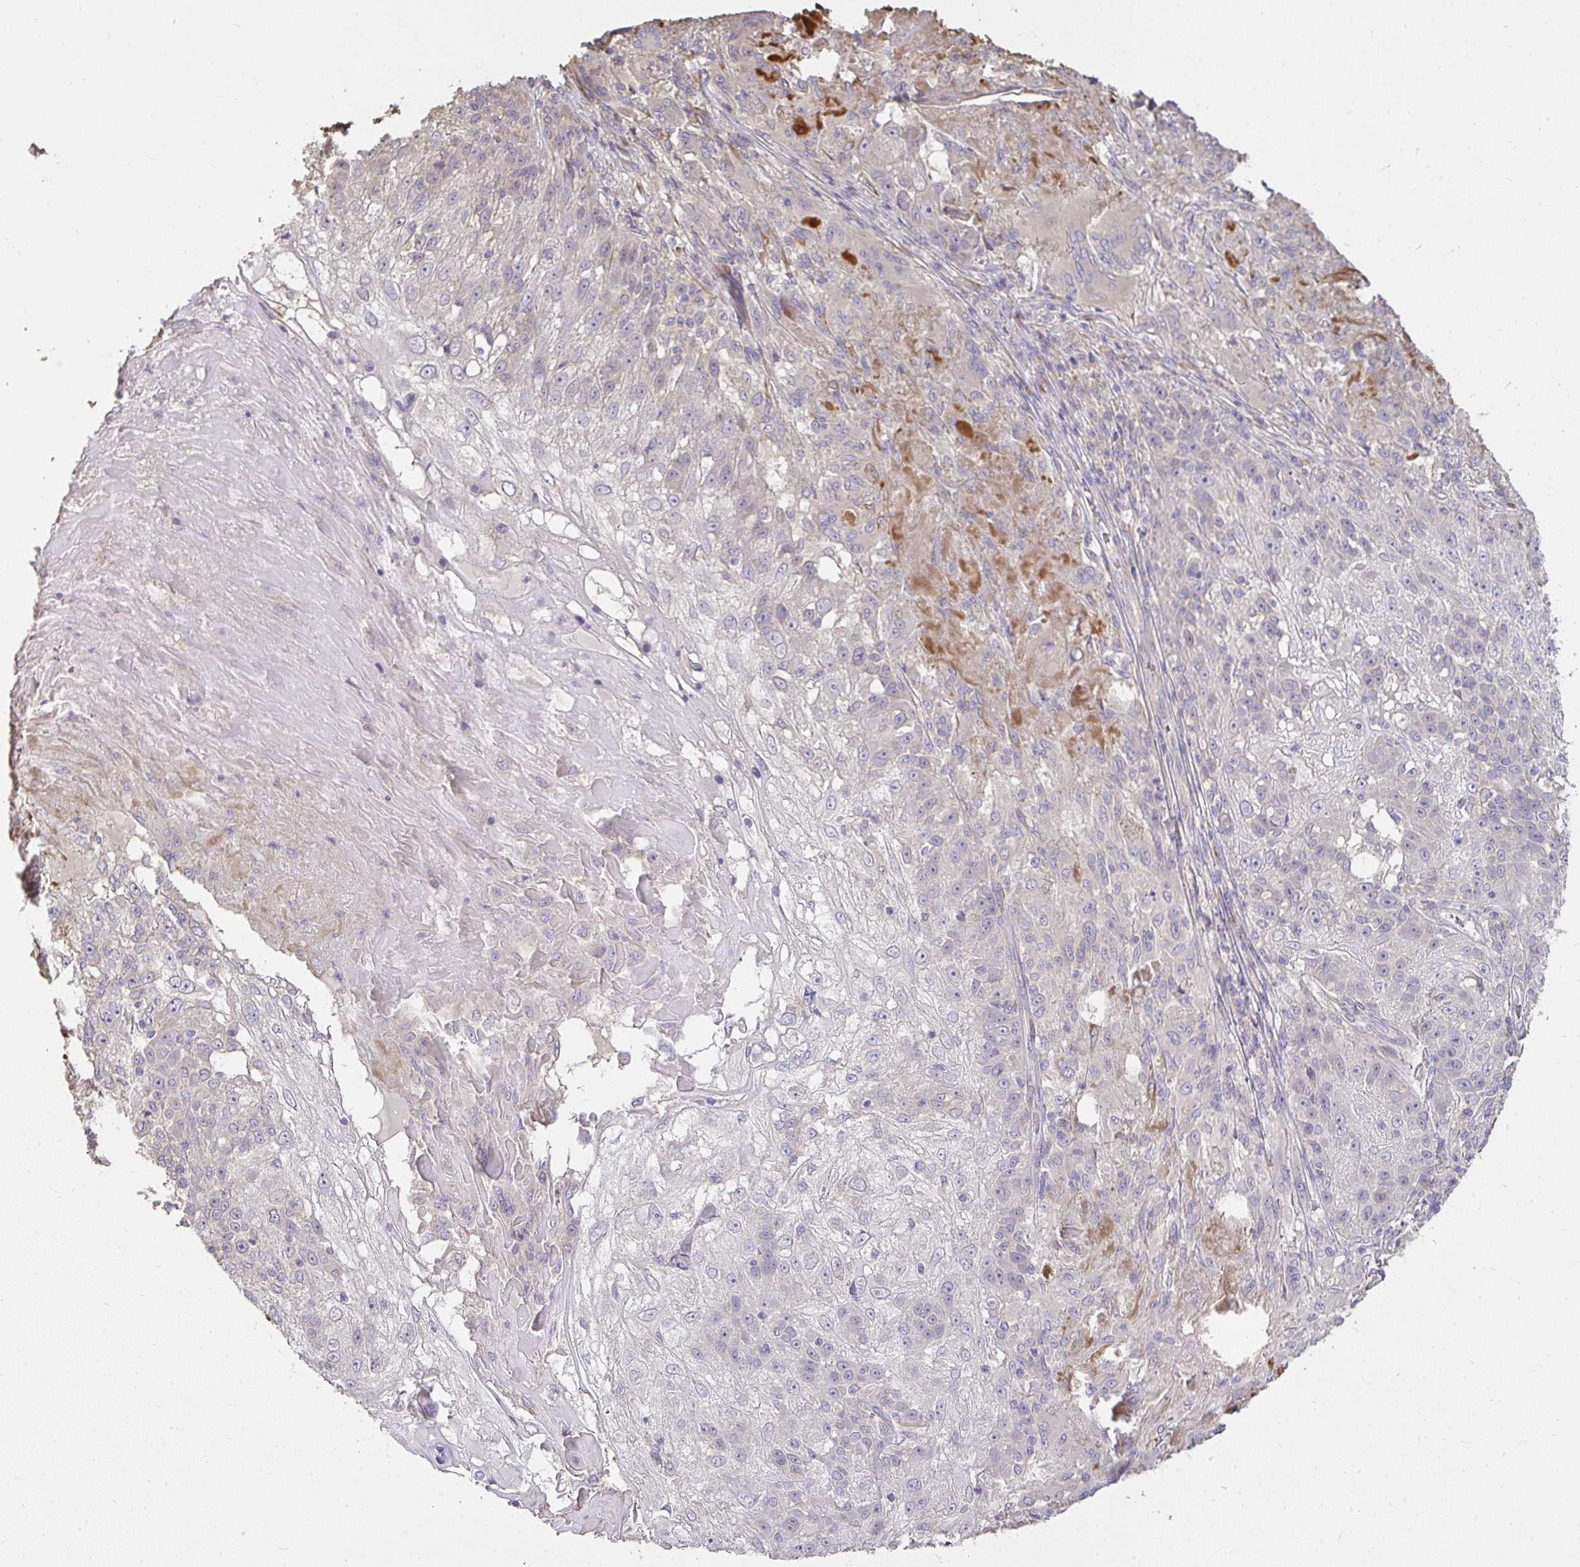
{"staining": {"intensity": "weak", "quantity": "<25%", "location": "cytoplasmic/membranous"}, "tissue": "skin cancer", "cell_type": "Tumor cells", "image_type": "cancer", "snomed": [{"axis": "morphology", "description": "Normal tissue, NOS"}, {"axis": "morphology", "description": "Squamous cell carcinoma, NOS"}, {"axis": "topography", "description": "Skin"}], "caption": "A micrograph of skin cancer (squamous cell carcinoma) stained for a protein displays no brown staining in tumor cells.", "gene": "BRINP3", "patient": {"sex": "female", "age": 83}}